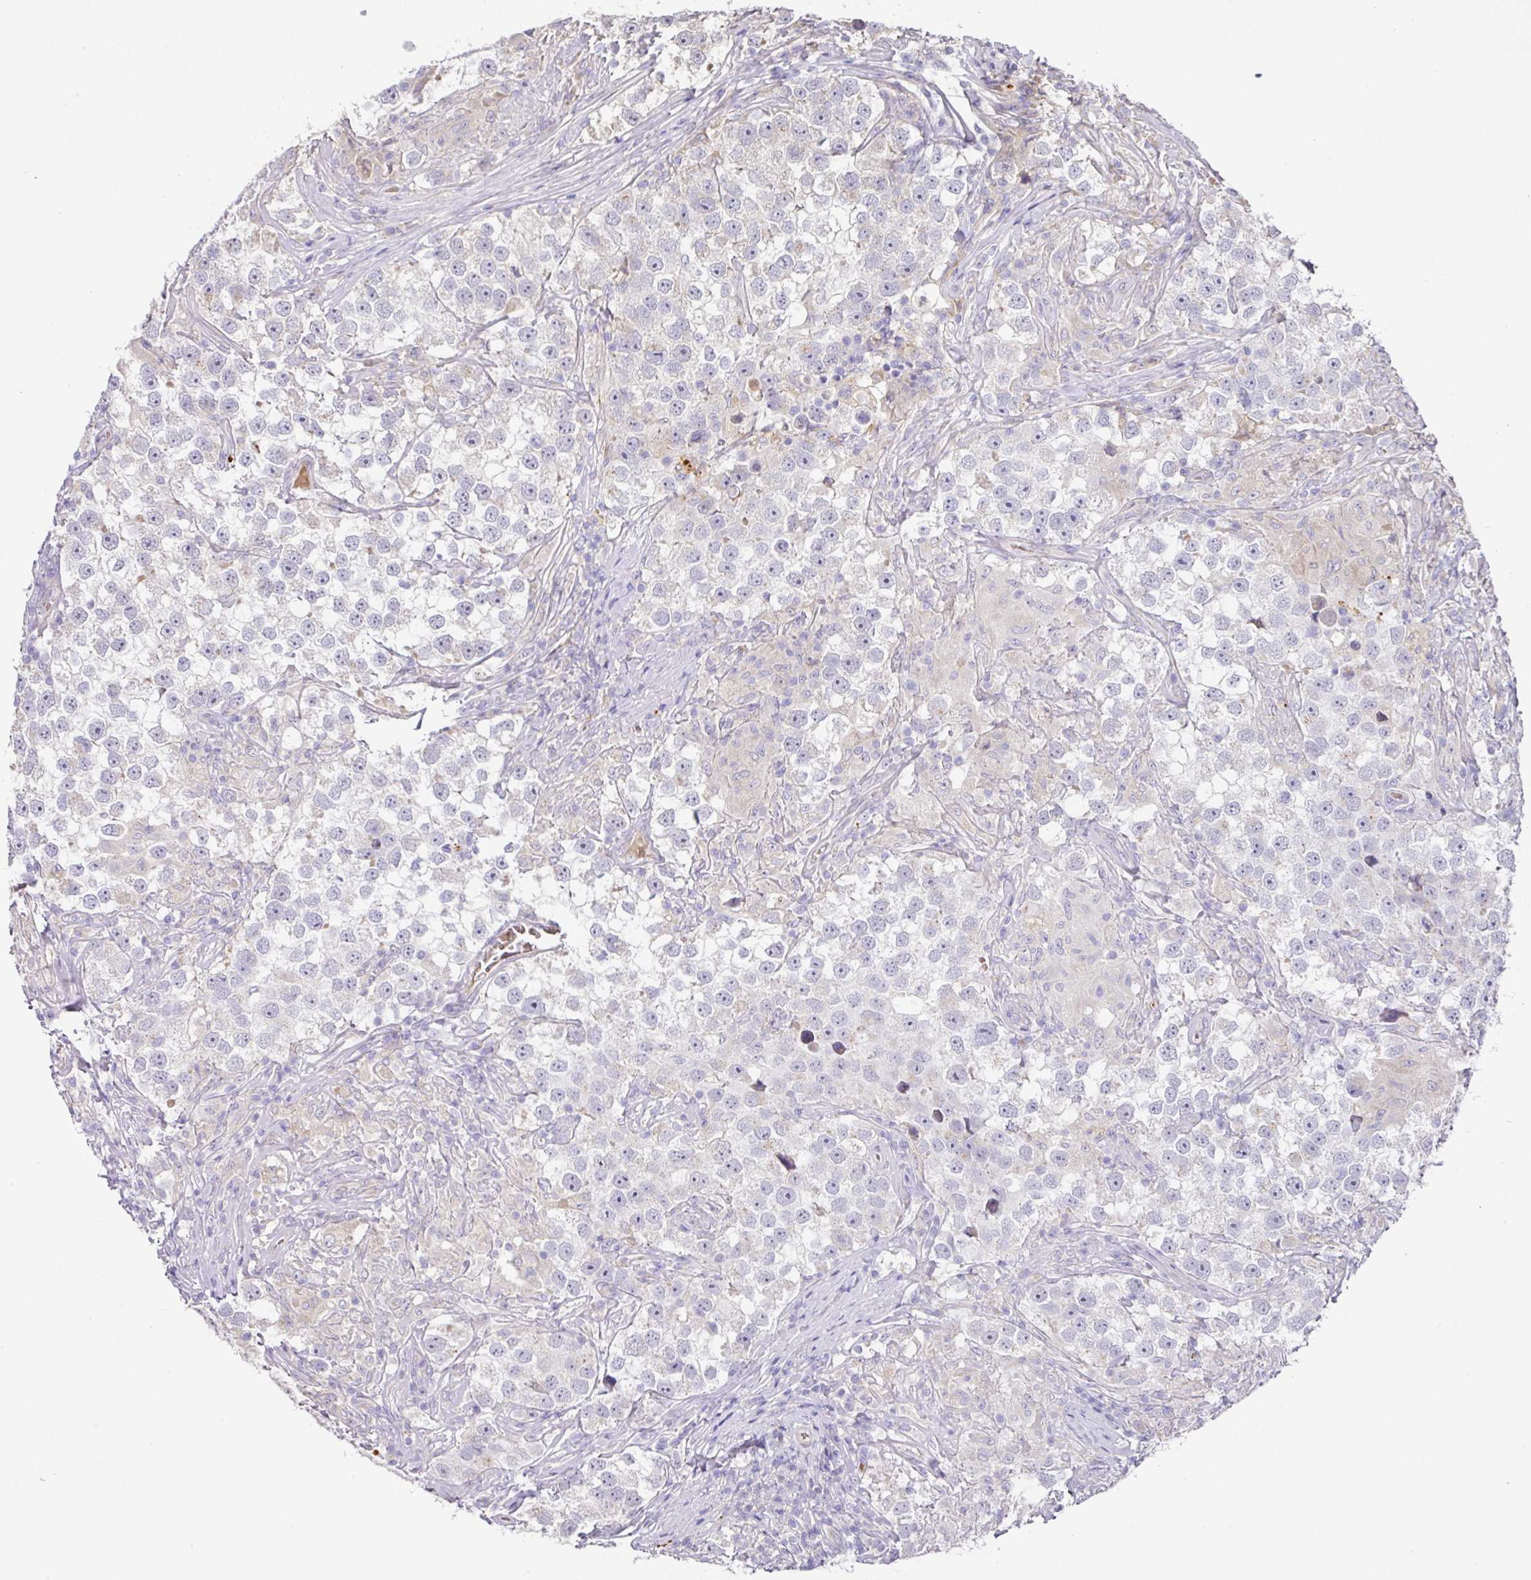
{"staining": {"intensity": "negative", "quantity": "none", "location": "none"}, "tissue": "testis cancer", "cell_type": "Tumor cells", "image_type": "cancer", "snomed": [{"axis": "morphology", "description": "Seminoma, NOS"}, {"axis": "topography", "description": "Testis"}], "caption": "Immunohistochemistry (IHC) photomicrograph of human testis cancer stained for a protein (brown), which demonstrates no expression in tumor cells. (DAB immunohistochemistry (IHC) with hematoxylin counter stain).", "gene": "TARM1", "patient": {"sex": "male", "age": 46}}